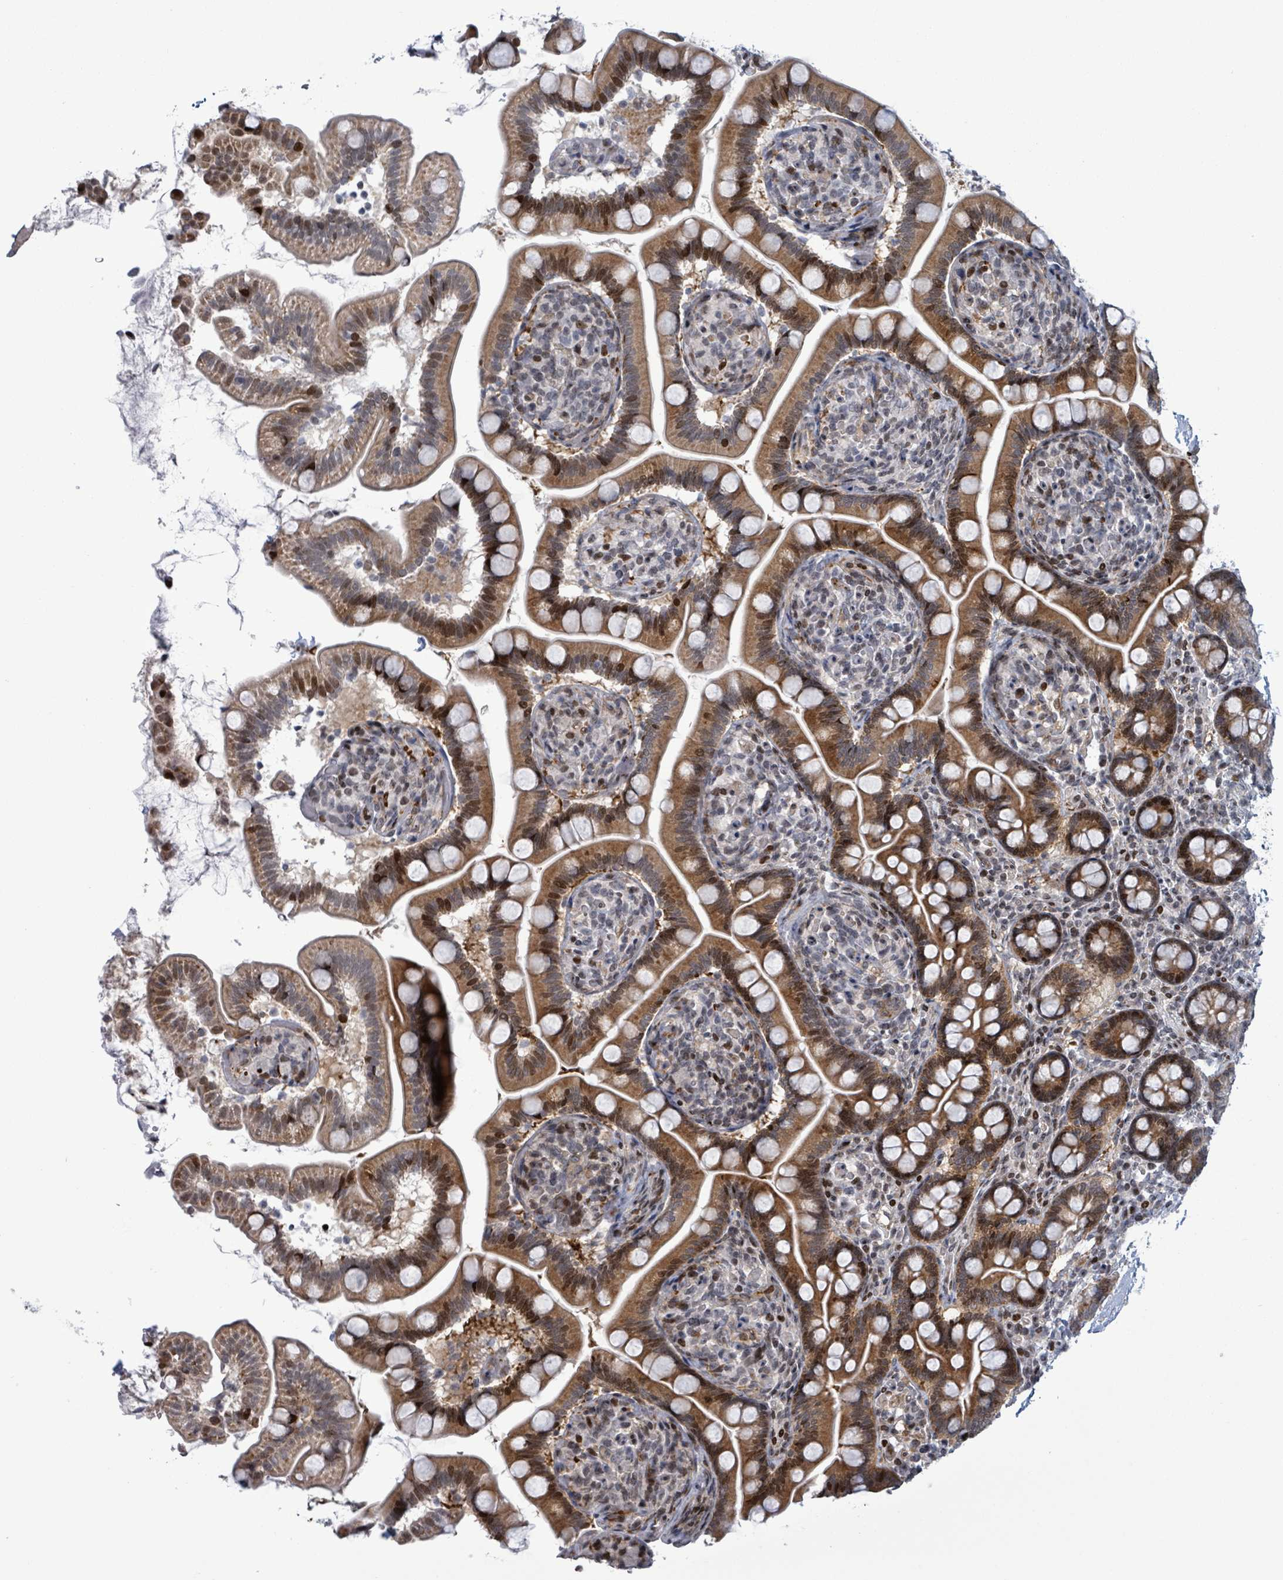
{"staining": {"intensity": "strong", "quantity": "25%-75%", "location": "cytoplasmic/membranous,nuclear"}, "tissue": "small intestine", "cell_type": "Glandular cells", "image_type": "normal", "snomed": [{"axis": "morphology", "description": "Normal tissue, NOS"}, {"axis": "topography", "description": "Small intestine"}], "caption": "Immunohistochemical staining of normal small intestine demonstrates 25%-75% levels of strong cytoplasmic/membranous,nuclear protein expression in approximately 25%-75% of glandular cells.", "gene": "FNDC4", "patient": {"sex": "female", "age": 64}}